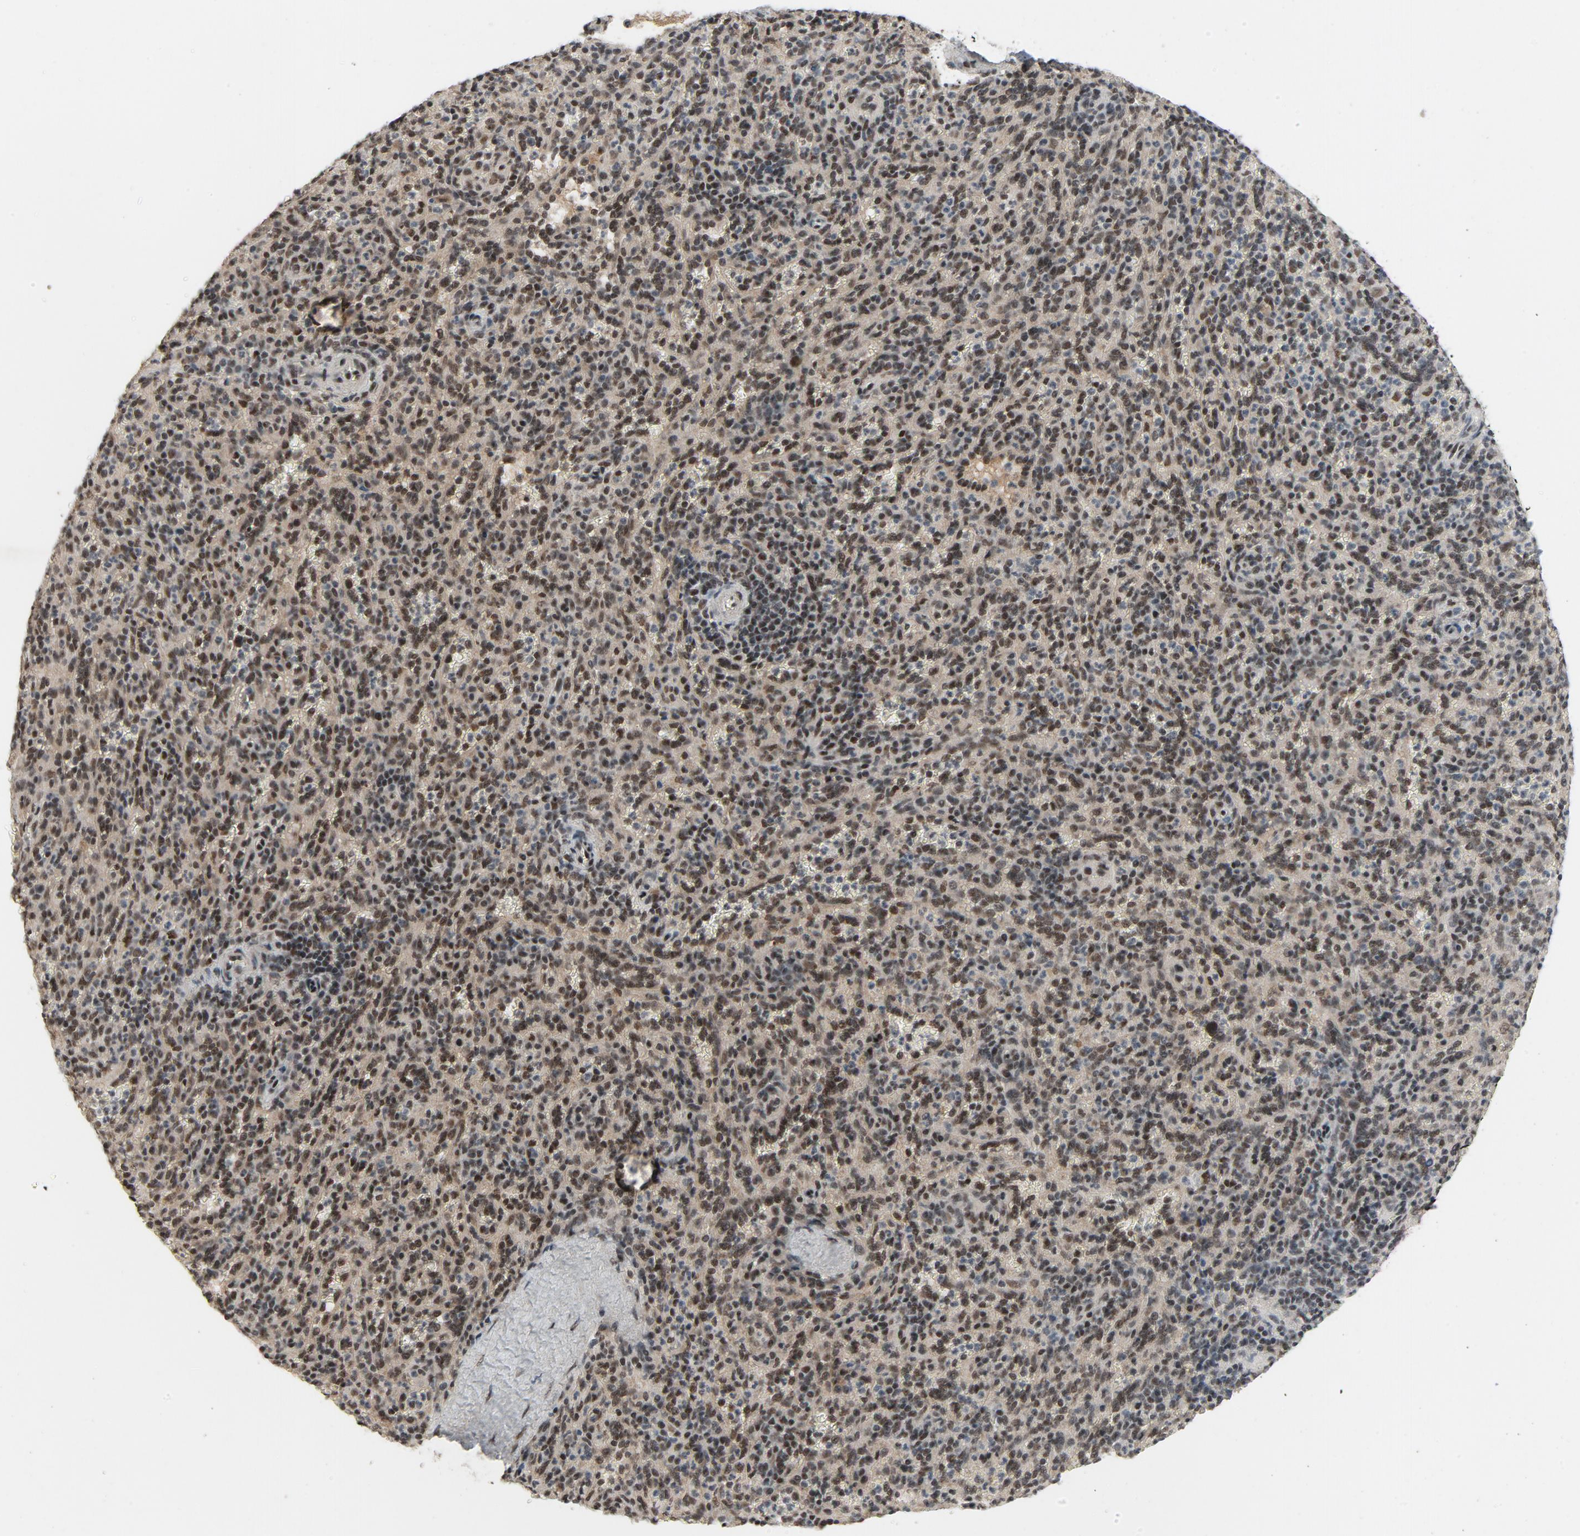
{"staining": {"intensity": "strong", "quantity": ">75%", "location": "nuclear"}, "tissue": "spleen", "cell_type": "Cells in red pulp", "image_type": "normal", "snomed": [{"axis": "morphology", "description": "Normal tissue, NOS"}, {"axis": "topography", "description": "Spleen"}], "caption": "An image of human spleen stained for a protein shows strong nuclear brown staining in cells in red pulp. (DAB (3,3'-diaminobenzidine) IHC, brown staining for protein, blue staining for nuclei).", "gene": "SMARCD1", "patient": {"sex": "male", "age": 36}}